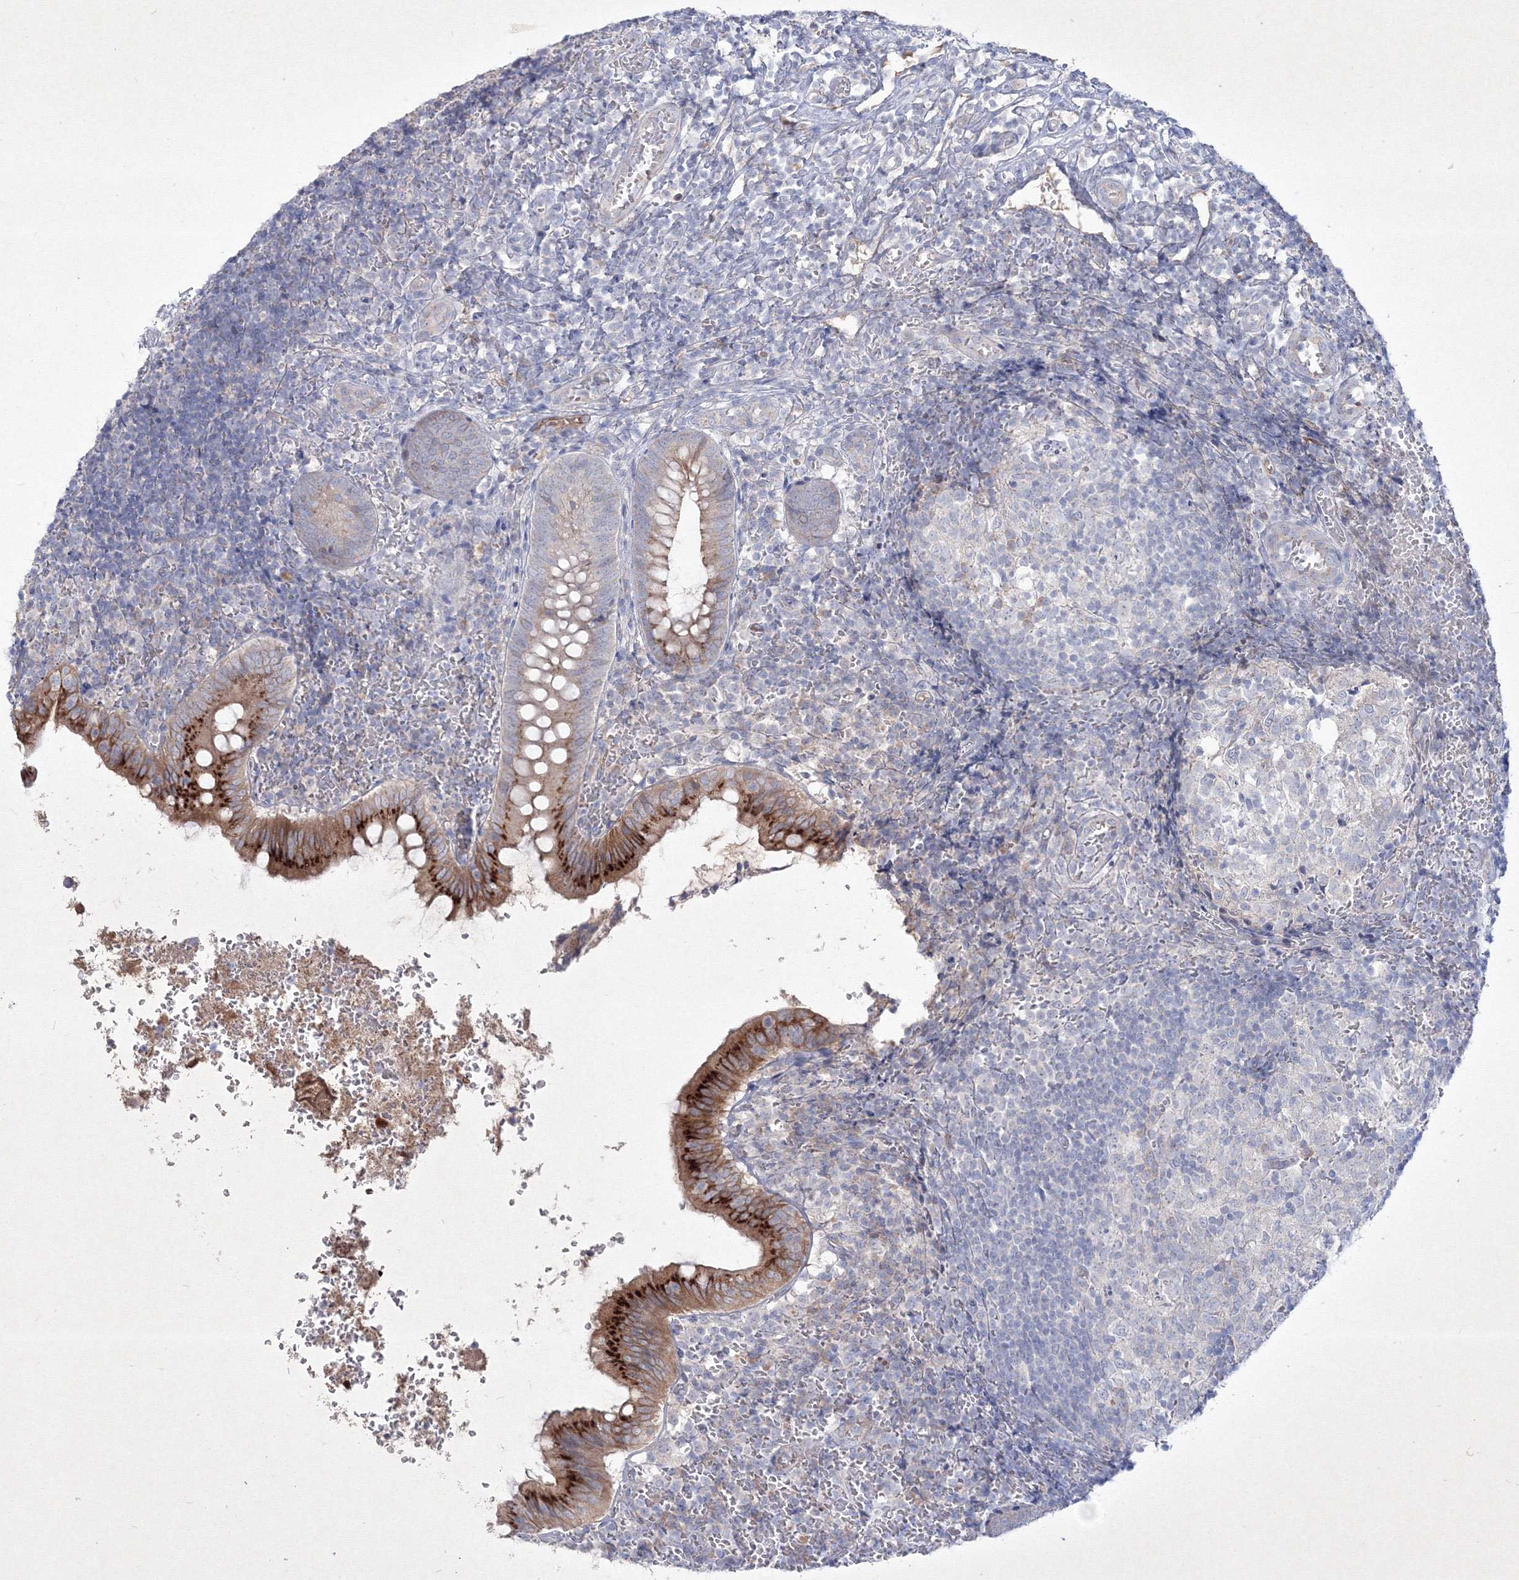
{"staining": {"intensity": "strong", "quantity": "25%-75%", "location": "cytoplasmic/membranous"}, "tissue": "appendix", "cell_type": "Glandular cells", "image_type": "normal", "snomed": [{"axis": "morphology", "description": "Normal tissue, NOS"}, {"axis": "topography", "description": "Appendix"}], "caption": "High-power microscopy captured an immunohistochemistry (IHC) micrograph of unremarkable appendix, revealing strong cytoplasmic/membranous positivity in approximately 25%-75% of glandular cells.", "gene": "TMEM139", "patient": {"sex": "male", "age": 8}}